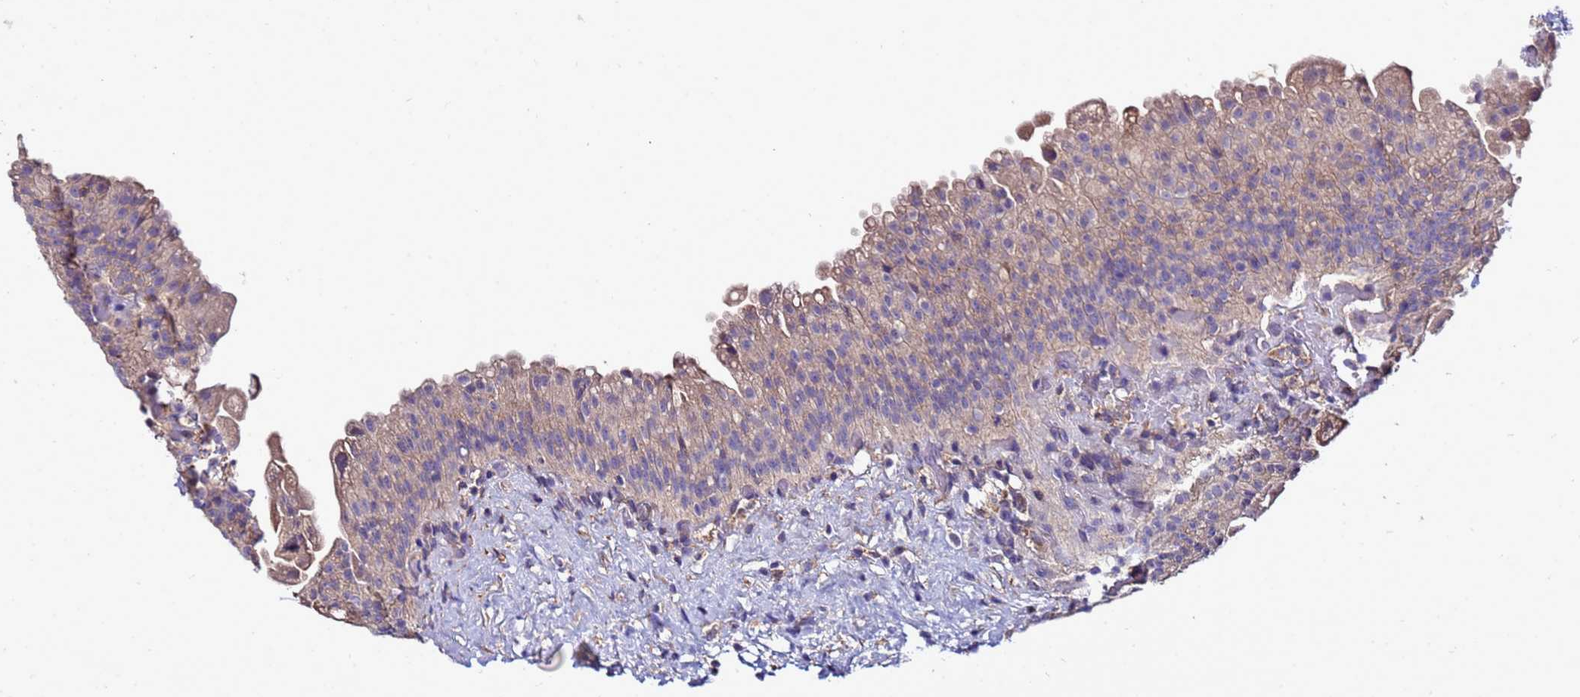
{"staining": {"intensity": "weak", "quantity": "<25%", "location": "cytoplasmic/membranous"}, "tissue": "urinary bladder", "cell_type": "Urothelial cells", "image_type": "normal", "snomed": [{"axis": "morphology", "description": "Normal tissue, NOS"}, {"axis": "topography", "description": "Urinary bladder"}], "caption": "High power microscopy micrograph of an immunohistochemistry micrograph of normal urinary bladder, revealing no significant staining in urothelial cells.", "gene": "ANTKMT", "patient": {"sex": "female", "age": 27}}